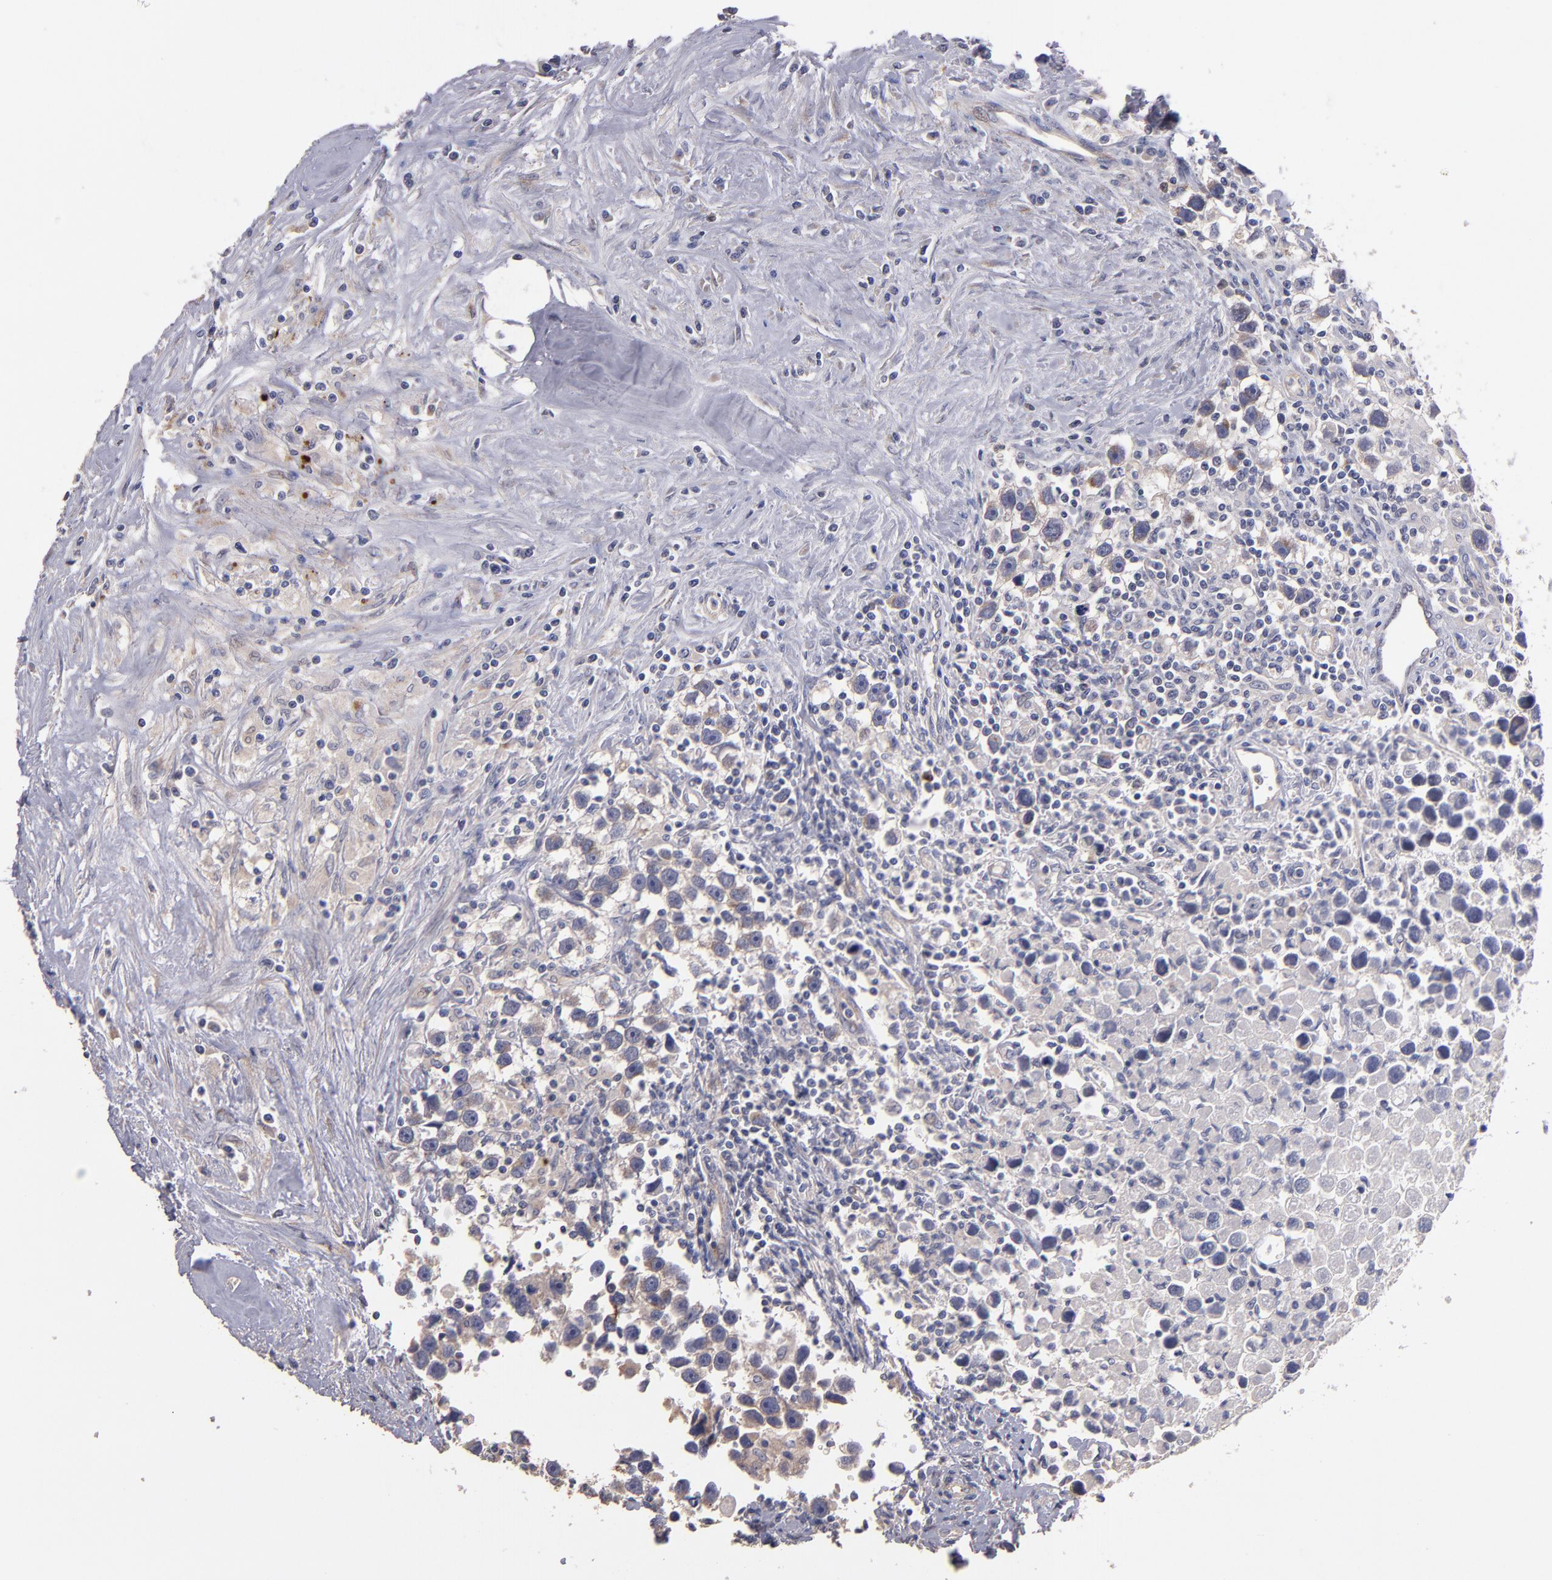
{"staining": {"intensity": "moderate", "quantity": "<25%", "location": "cytoplasmic/membranous"}, "tissue": "testis cancer", "cell_type": "Tumor cells", "image_type": "cancer", "snomed": [{"axis": "morphology", "description": "Seminoma, NOS"}, {"axis": "topography", "description": "Testis"}], "caption": "Seminoma (testis) stained with DAB (3,3'-diaminobenzidine) immunohistochemistry reveals low levels of moderate cytoplasmic/membranous positivity in approximately <25% of tumor cells.", "gene": "MAGEE1", "patient": {"sex": "male", "age": 43}}